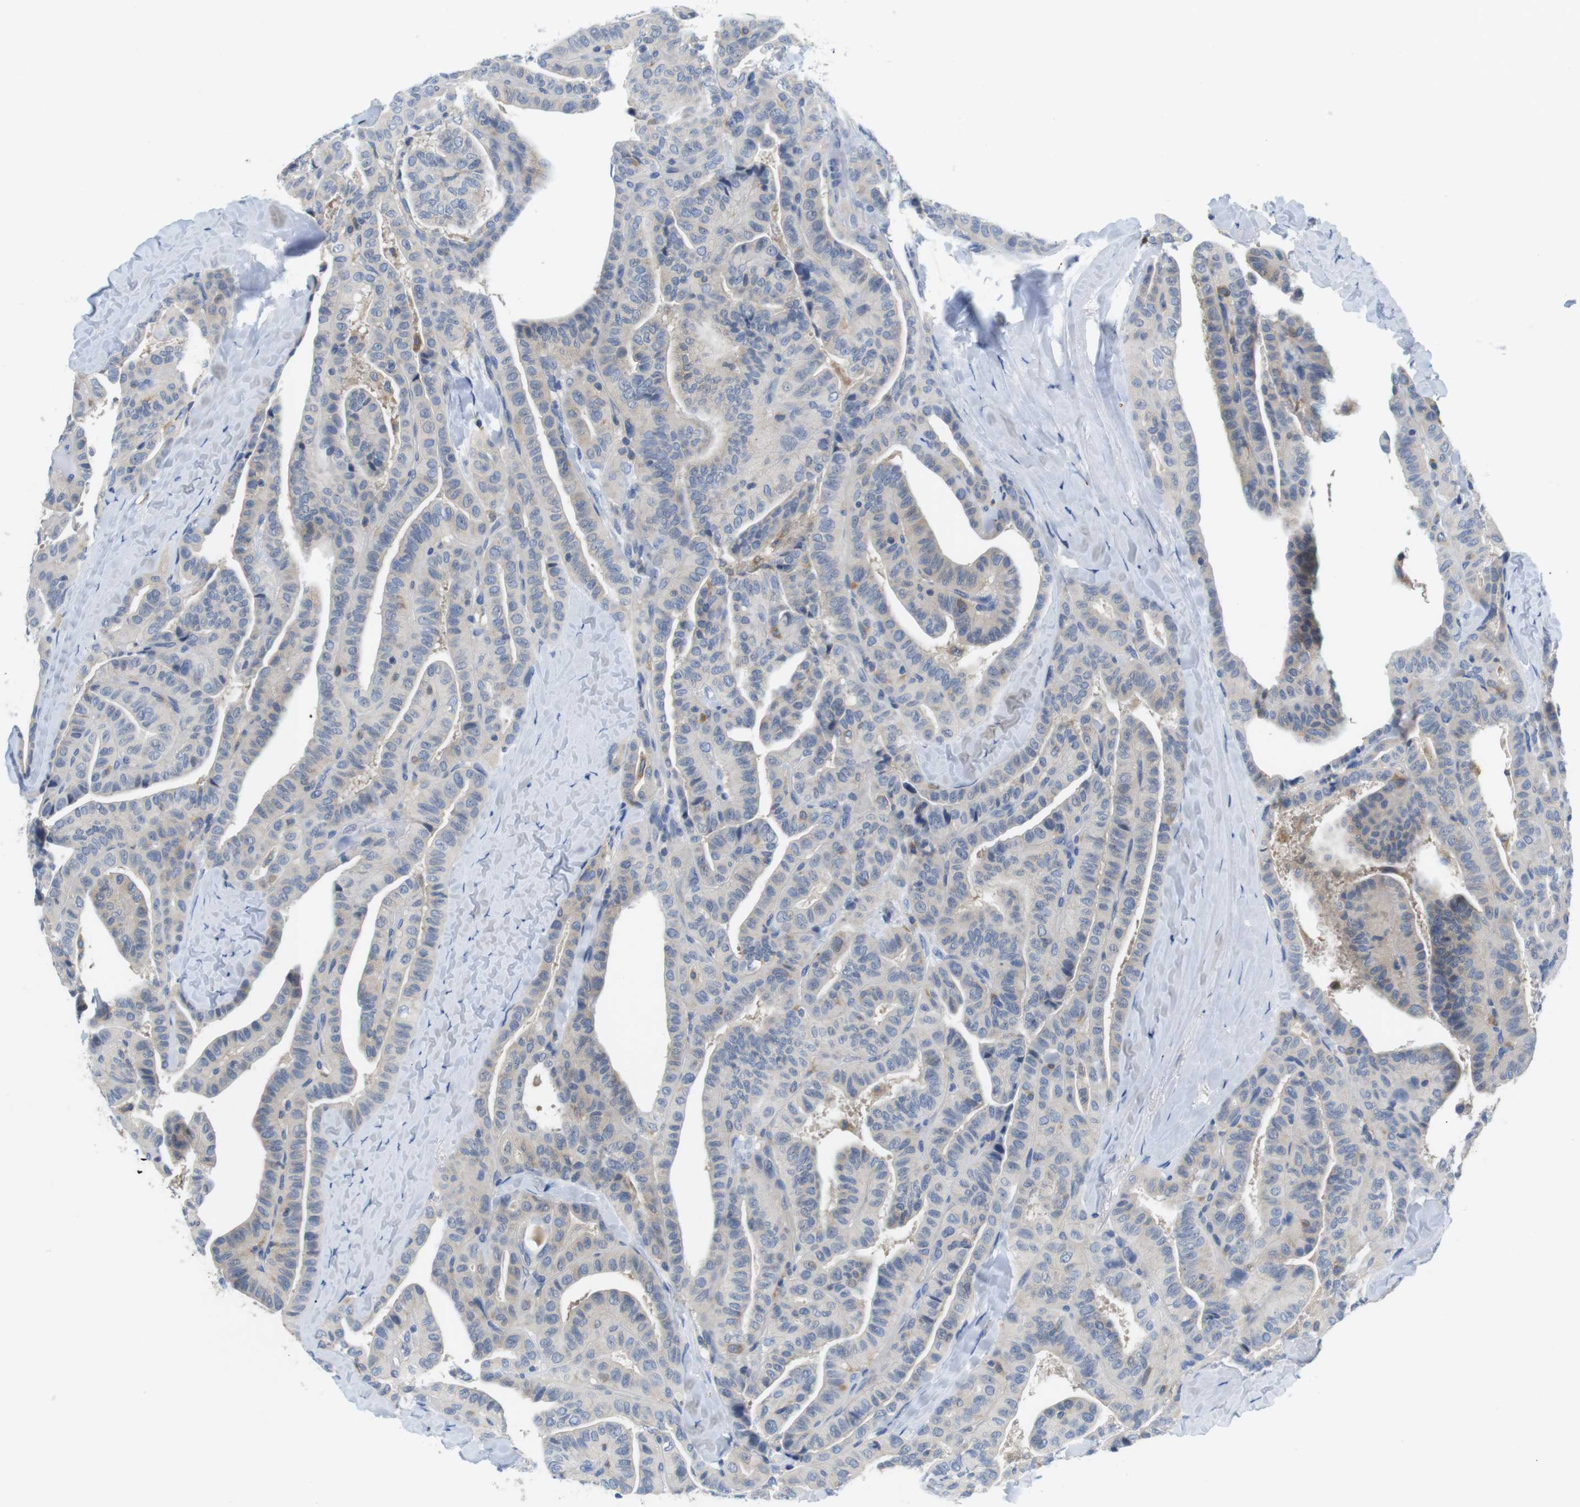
{"staining": {"intensity": "negative", "quantity": "none", "location": "none"}, "tissue": "thyroid cancer", "cell_type": "Tumor cells", "image_type": "cancer", "snomed": [{"axis": "morphology", "description": "Papillary adenocarcinoma, NOS"}, {"axis": "topography", "description": "Thyroid gland"}], "caption": "Thyroid cancer was stained to show a protein in brown. There is no significant positivity in tumor cells.", "gene": "CNGA2", "patient": {"sex": "male", "age": 77}}